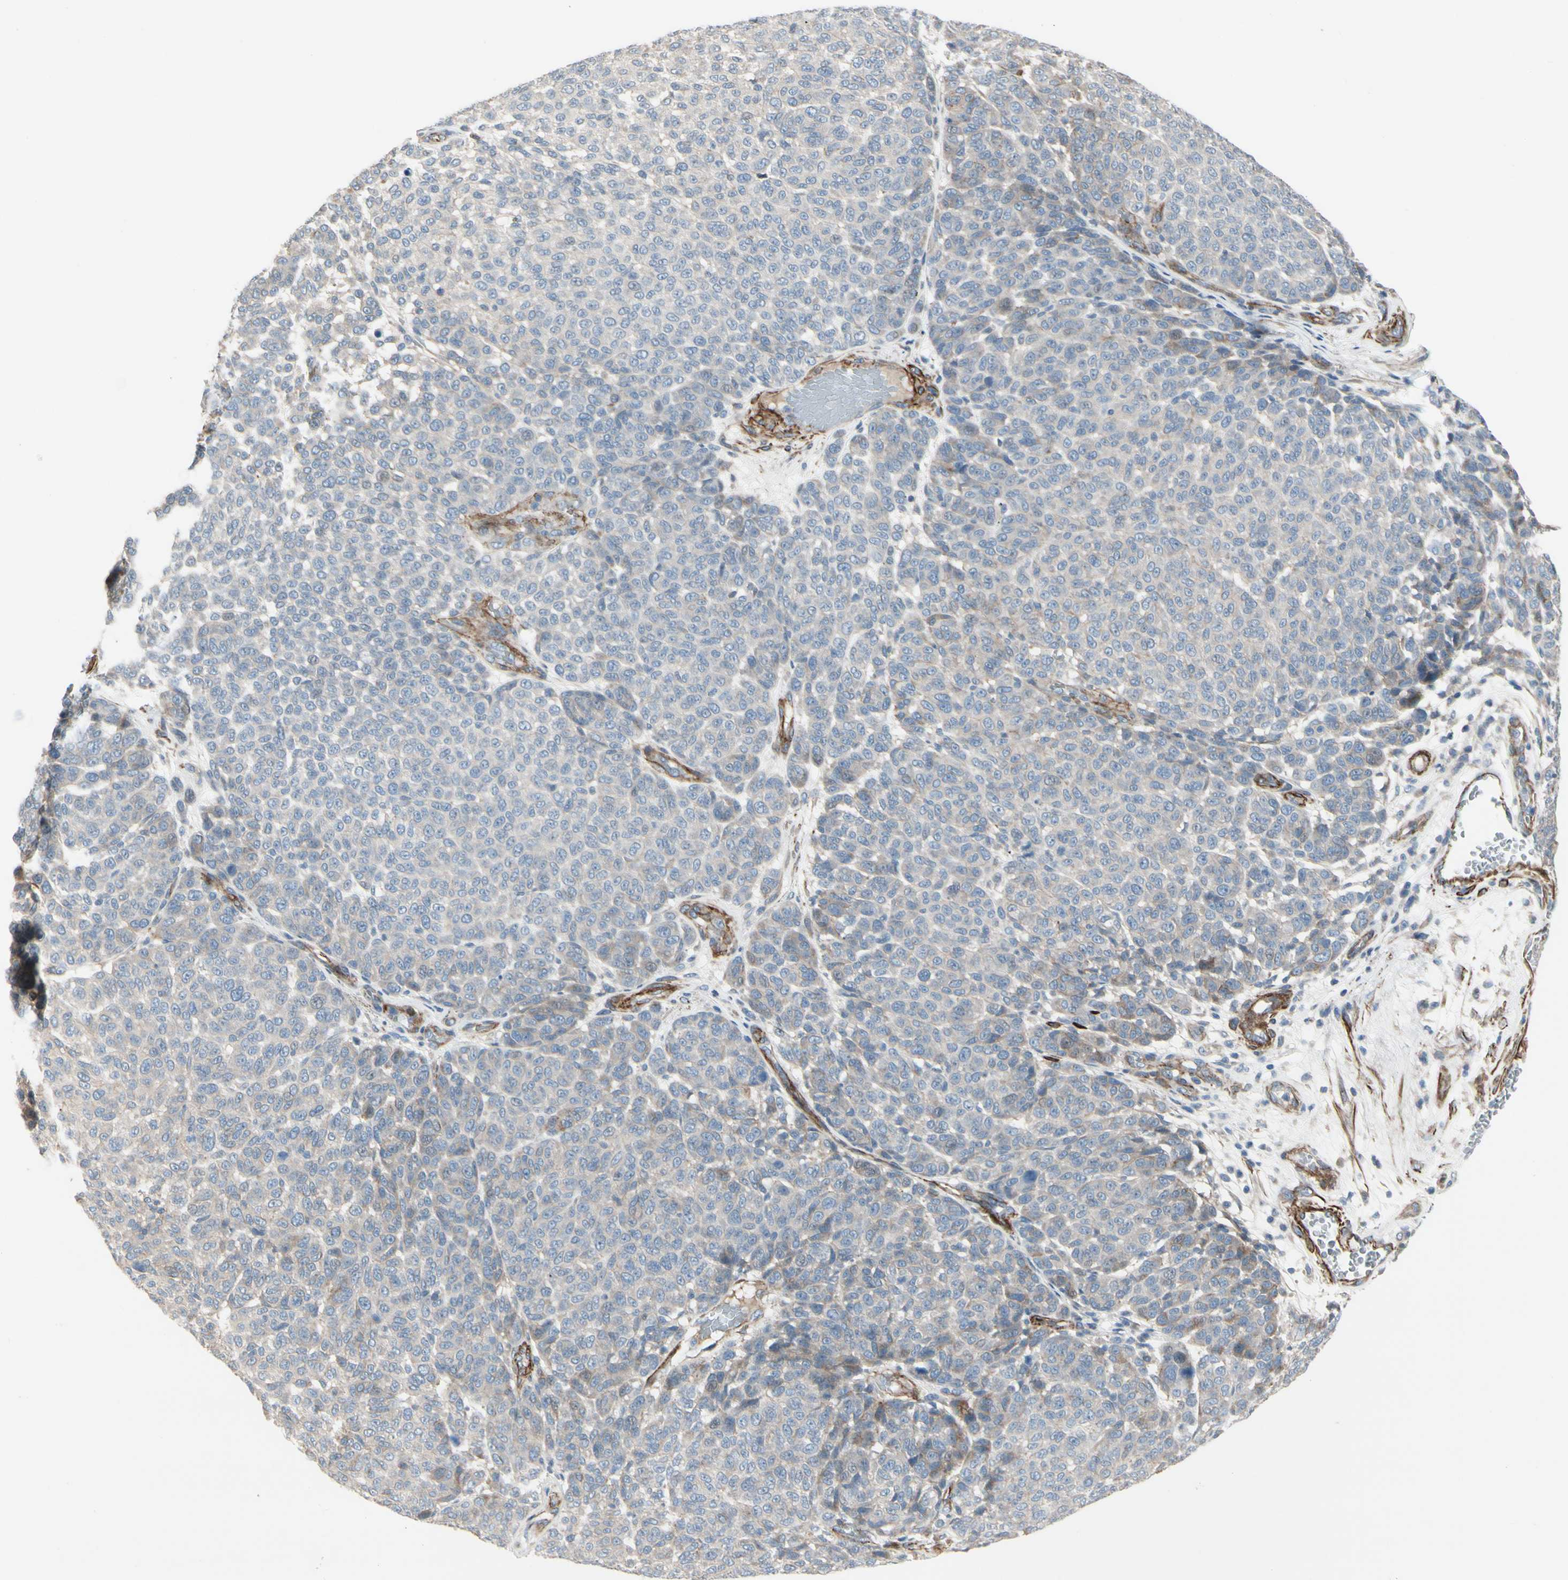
{"staining": {"intensity": "weak", "quantity": "<25%", "location": "cytoplasmic/membranous"}, "tissue": "melanoma", "cell_type": "Tumor cells", "image_type": "cancer", "snomed": [{"axis": "morphology", "description": "Malignant melanoma, NOS"}, {"axis": "topography", "description": "Skin"}], "caption": "This micrograph is of malignant melanoma stained with IHC to label a protein in brown with the nuclei are counter-stained blue. There is no expression in tumor cells.", "gene": "TPM1", "patient": {"sex": "male", "age": 59}}